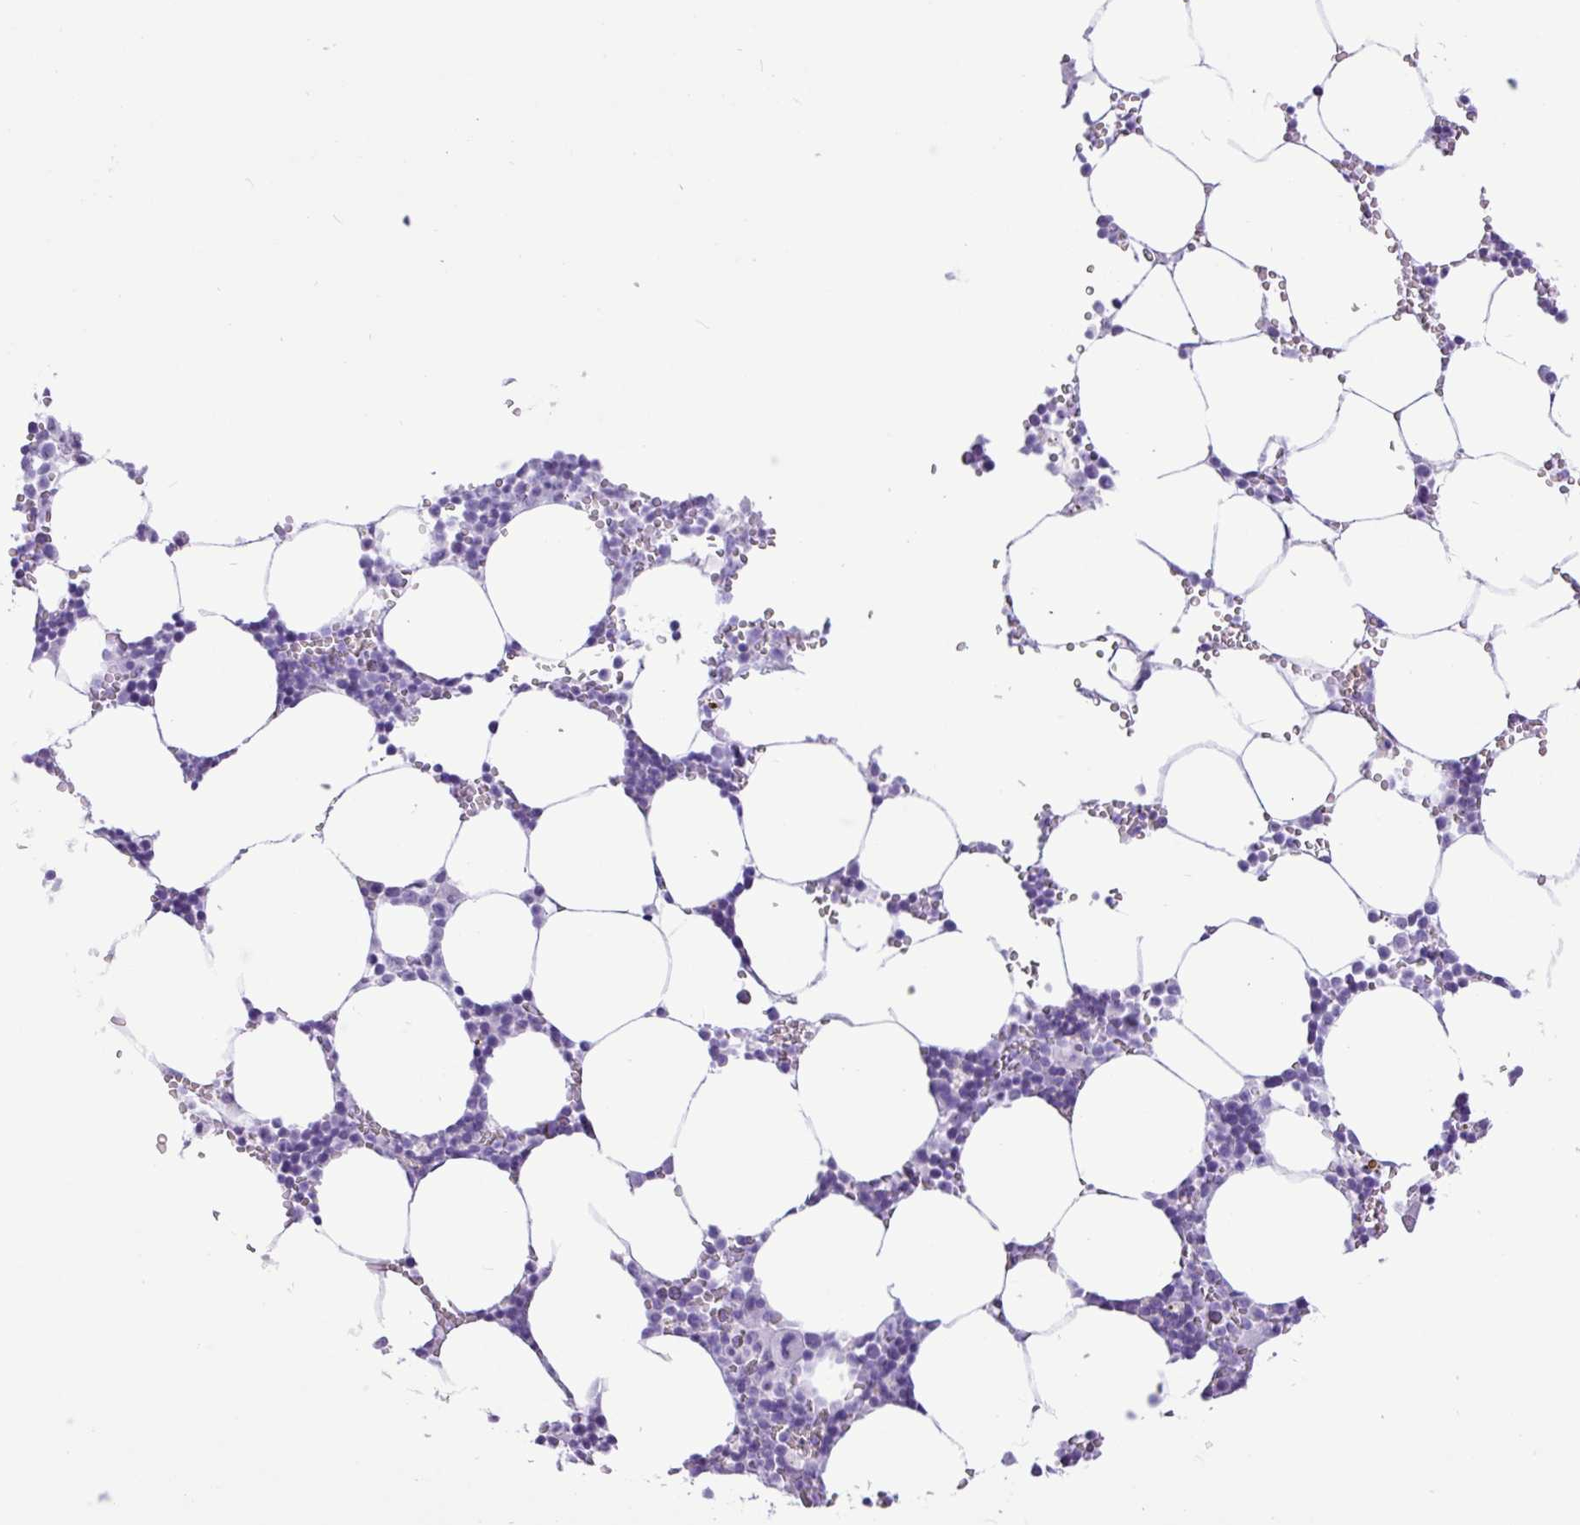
{"staining": {"intensity": "negative", "quantity": "none", "location": "none"}, "tissue": "bone marrow", "cell_type": "Hematopoietic cells", "image_type": "normal", "snomed": [{"axis": "morphology", "description": "Normal tissue, NOS"}, {"axis": "topography", "description": "Bone marrow"}], "caption": "Immunohistochemical staining of unremarkable bone marrow reveals no significant expression in hematopoietic cells. The staining is performed using DAB brown chromogen with nuclei counter-stained in using hematoxylin.", "gene": "CKMT2", "patient": {"sex": "male", "age": 70}}